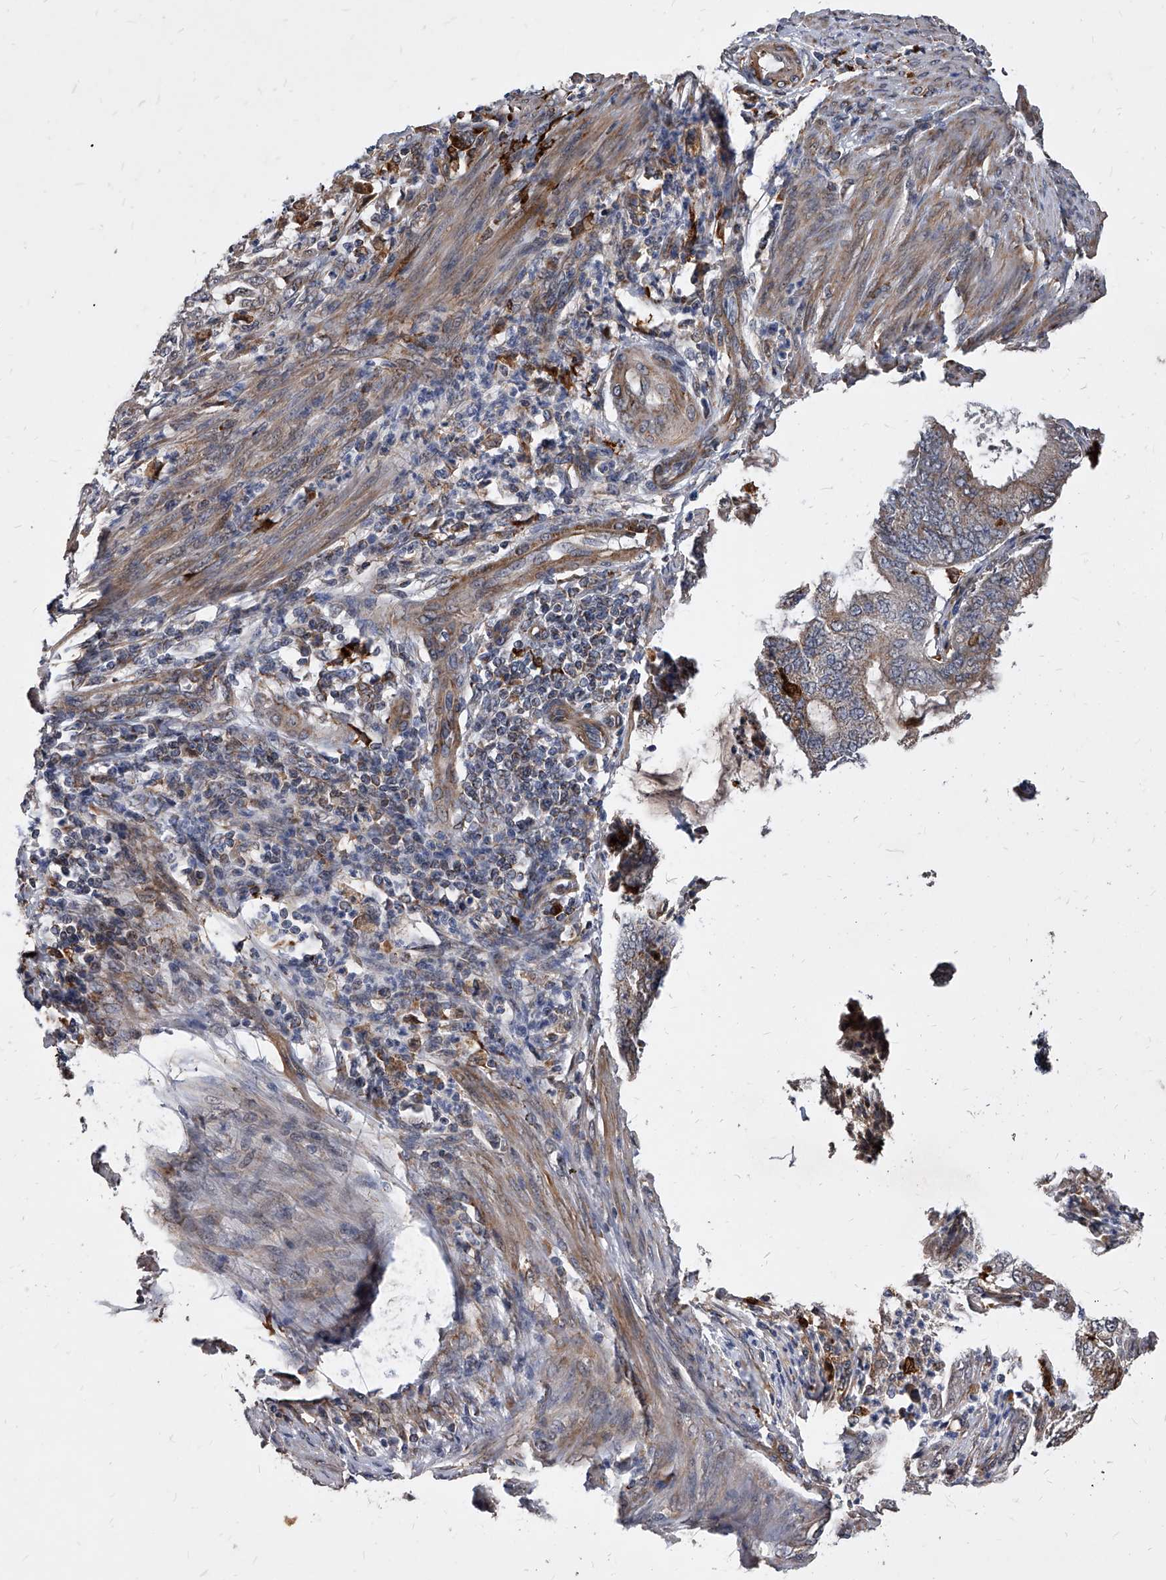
{"staining": {"intensity": "weak", "quantity": ">75%", "location": "cytoplasmic/membranous"}, "tissue": "endometrial cancer", "cell_type": "Tumor cells", "image_type": "cancer", "snomed": [{"axis": "morphology", "description": "Adenocarcinoma, NOS"}, {"axis": "topography", "description": "Endometrium"}], "caption": "A brown stain highlights weak cytoplasmic/membranous staining of a protein in endometrial cancer tumor cells.", "gene": "SOBP", "patient": {"sex": "female", "age": 49}}